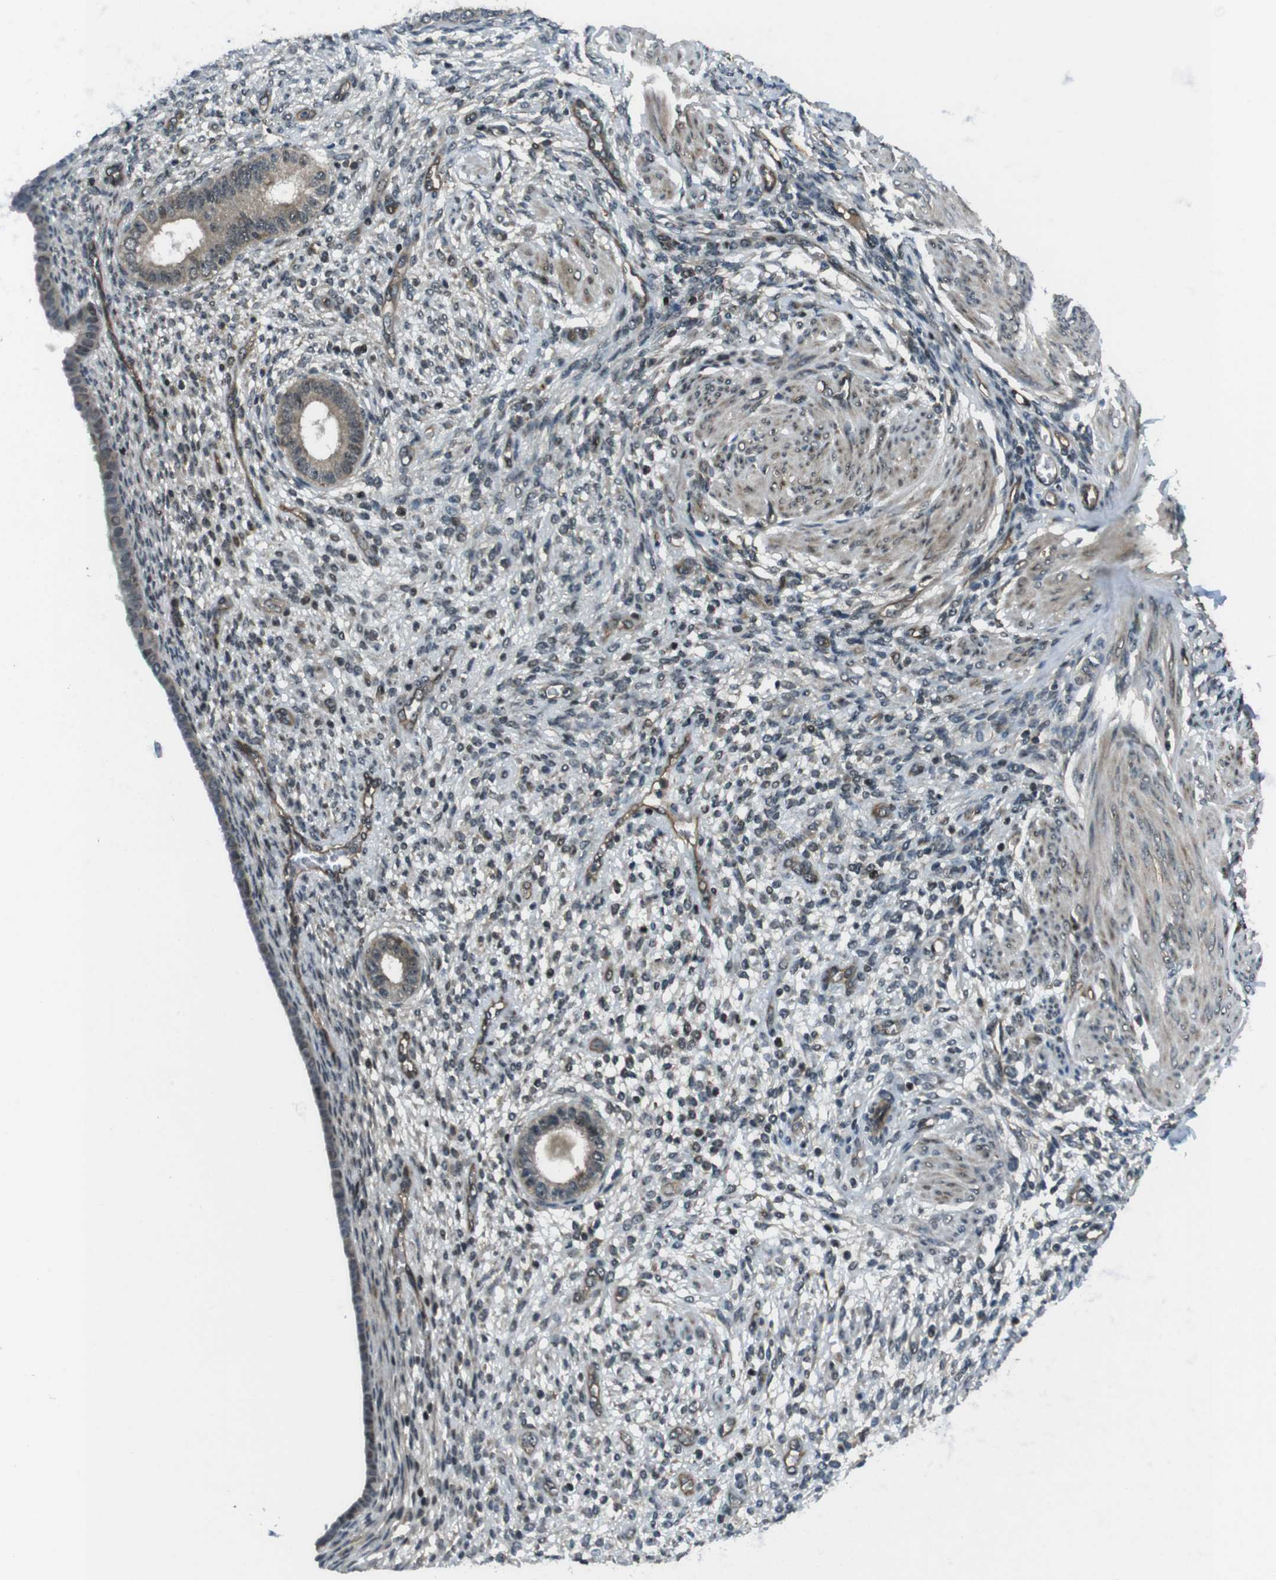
{"staining": {"intensity": "negative", "quantity": "none", "location": "none"}, "tissue": "endometrium", "cell_type": "Cells in endometrial stroma", "image_type": "normal", "snomed": [{"axis": "morphology", "description": "Normal tissue, NOS"}, {"axis": "topography", "description": "Endometrium"}], "caption": "Endometrium was stained to show a protein in brown. There is no significant expression in cells in endometrial stroma. Nuclei are stained in blue.", "gene": "TIAM2", "patient": {"sex": "female", "age": 72}}